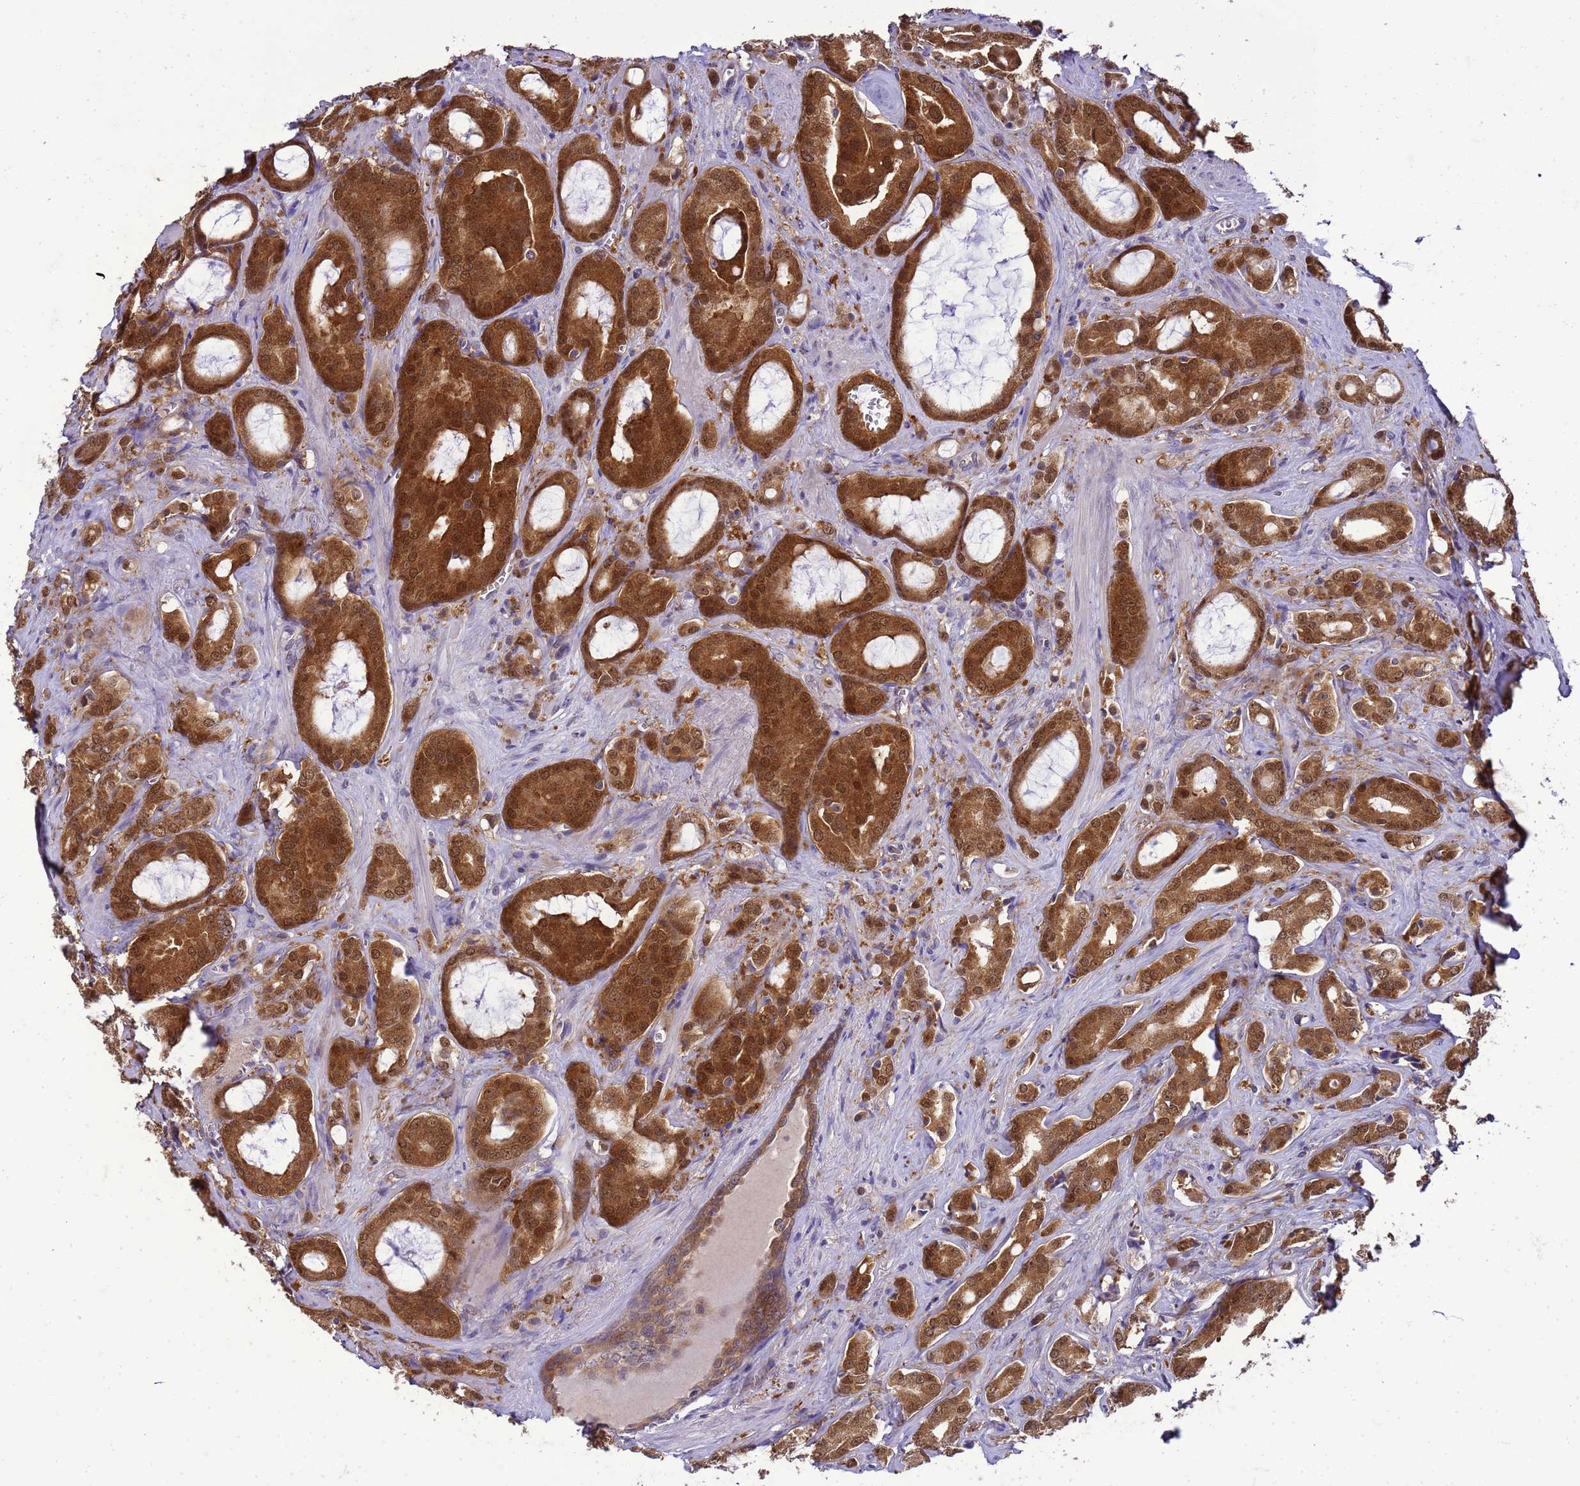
{"staining": {"intensity": "strong", "quantity": ">75%", "location": "cytoplasmic/membranous,nuclear"}, "tissue": "prostate cancer", "cell_type": "Tumor cells", "image_type": "cancer", "snomed": [{"axis": "morphology", "description": "Adenocarcinoma, High grade"}, {"axis": "topography", "description": "Prostate"}], "caption": "Protein analysis of prostate cancer tissue demonstrates strong cytoplasmic/membranous and nuclear positivity in approximately >75% of tumor cells. Using DAB (brown) and hematoxylin (blue) stains, captured at high magnification using brightfield microscopy.", "gene": "DDI2", "patient": {"sex": "male", "age": 72}}